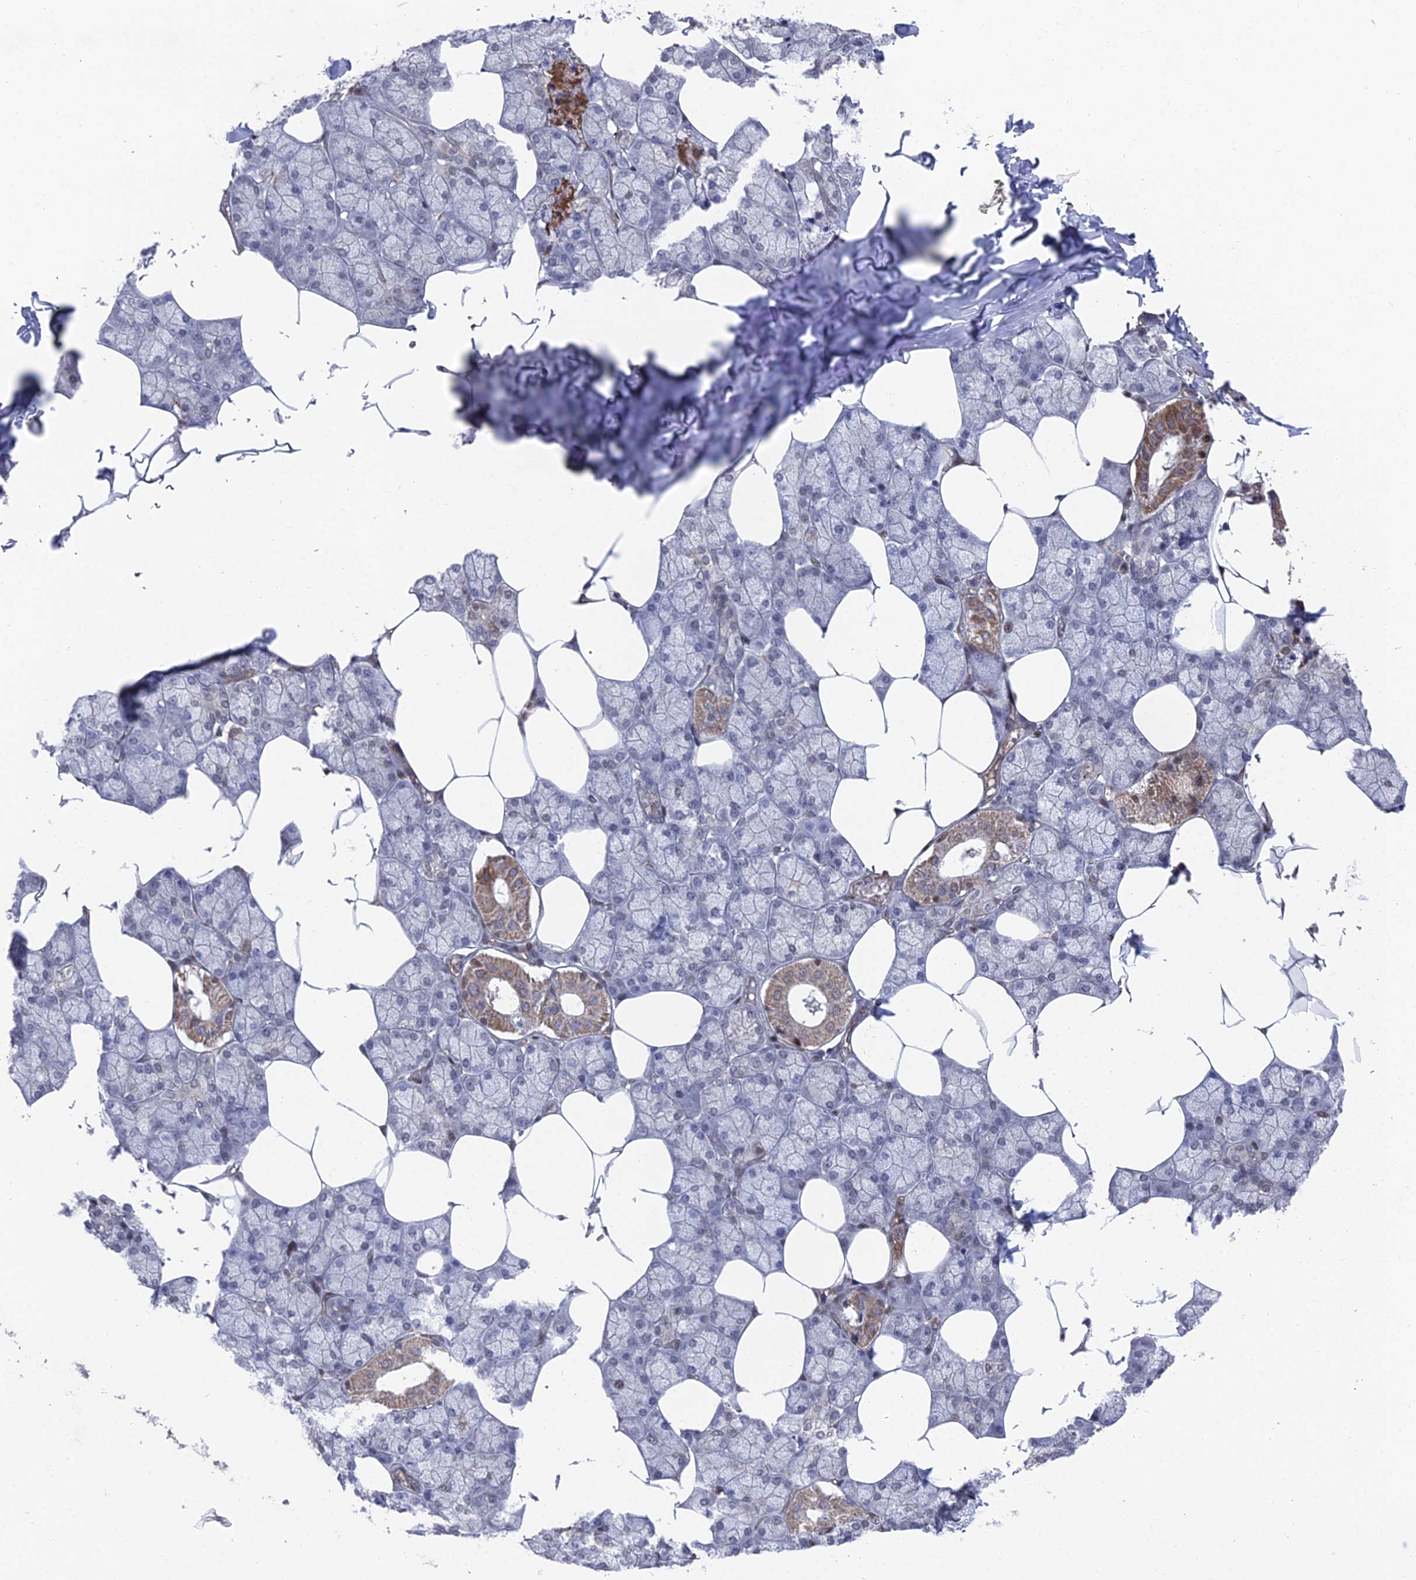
{"staining": {"intensity": "moderate", "quantity": "25%-75%", "location": "cytoplasmic/membranous,nuclear"}, "tissue": "salivary gland", "cell_type": "Glandular cells", "image_type": "normal", "snomed": [{"axis": "morphology", "description": "Normal tissue, NOS"}, {"axis": "topography", "description": "Salivary gland"}], "caption": "High-magnification brightfield microscopy of benign salivary gland stained with DAB (brown) and counterstained with hematoxylin (blue). glandular cells exhibit moderate cytoplasmic/membranous,nuclear expression is appreciated in about25%-75% of cells. (brown staining indicates protein expression, while blue staining denotes nuclei).", "gene": "UNC5D", "patient": {"sex": "male", "age": 62}}